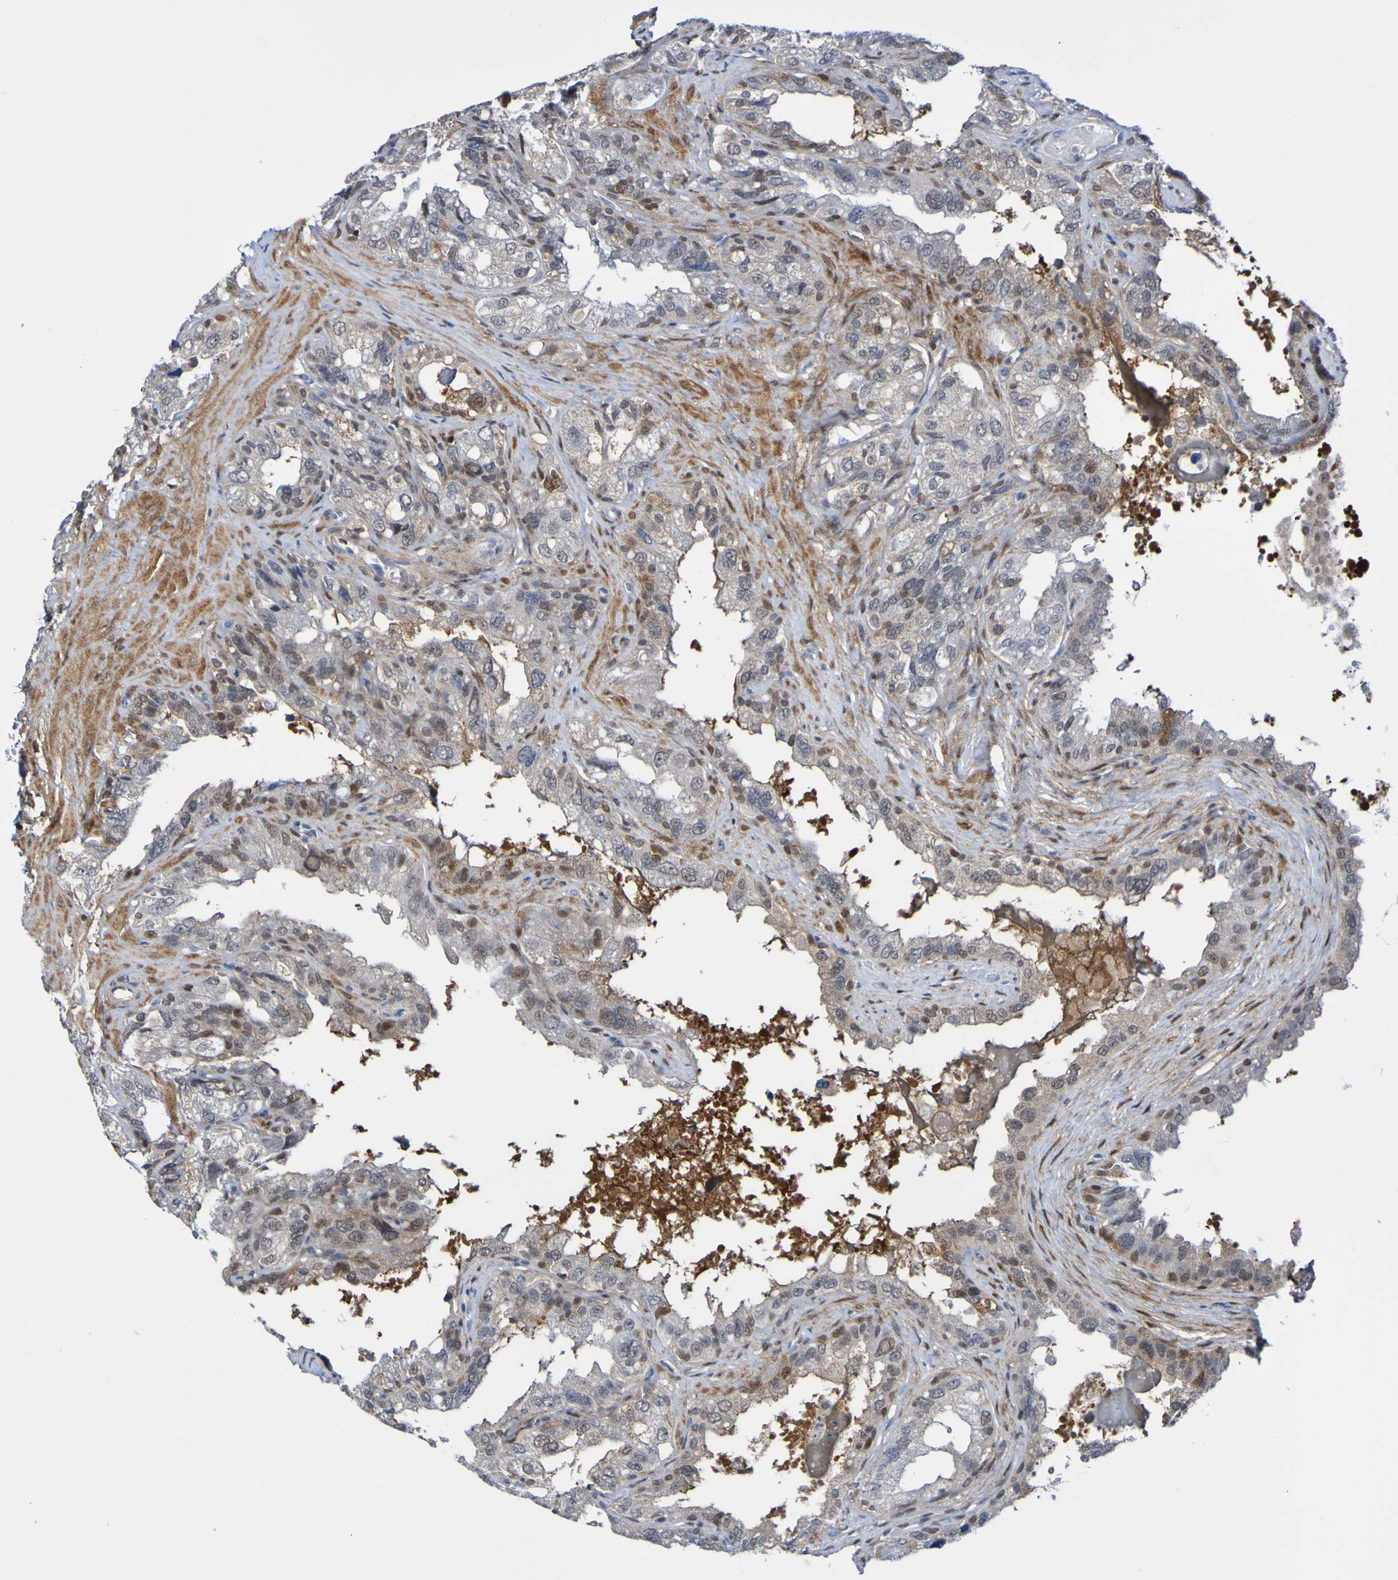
{"staining": {"intensity": "negative", "quantity": "none", "location": "none"}, "tissue": "seminal vesicle", "cell_type": "Glandular cells", "image_type": "normal", "snomed": [{"axis": "morphology", "description": "Normal tissue, NOS"}, {"axis": "topography", "description": "Seminal veicle"}], "caption": "This is an IHC photomicrograph of benign seminal vesicle. There is no expression in glandular cells.", "gene": "ATIC", "patient": {"sex": "male", "age": 68}}